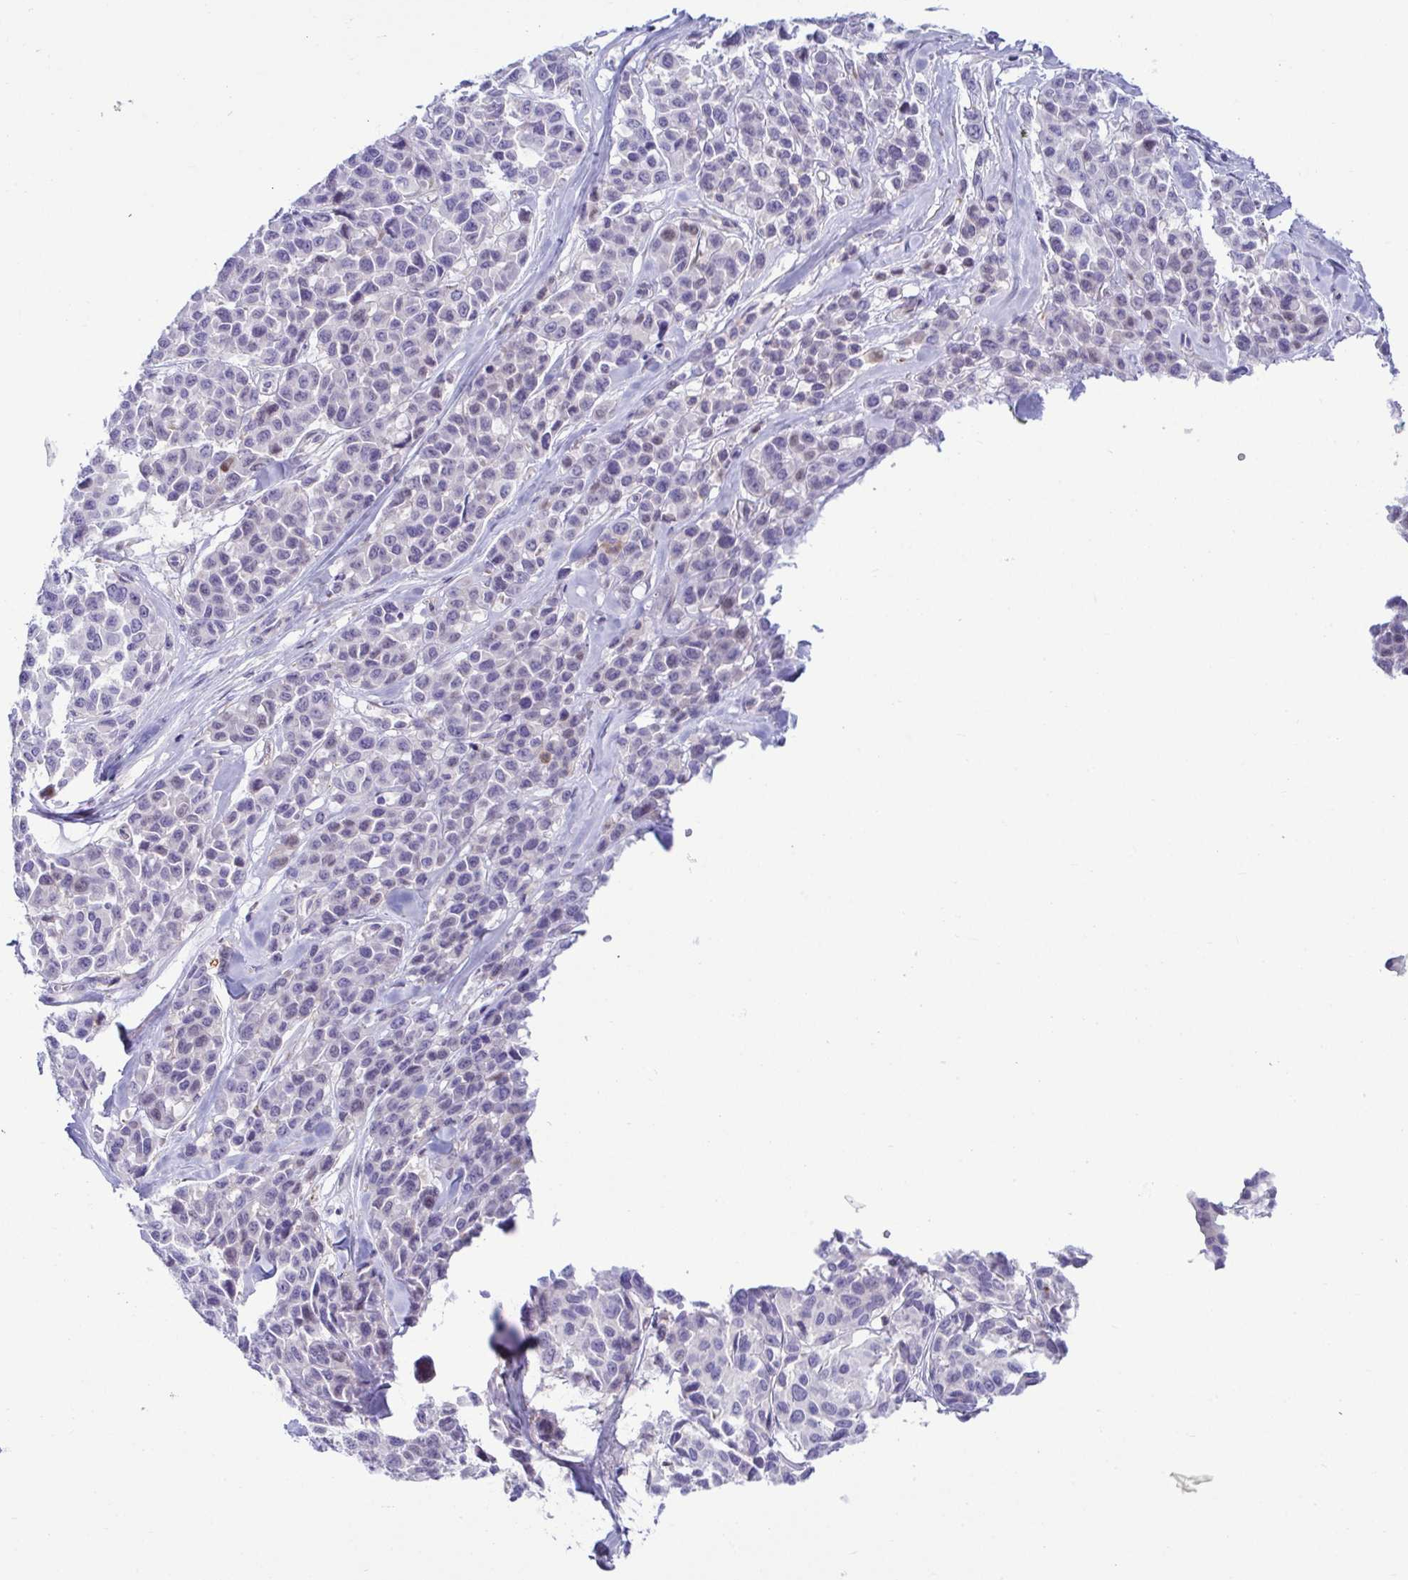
{"staining": {"intensity": "negative", "quantity": "none", "location": "none"}, "tissue": "melanoma", "cell_type": "Tumor cells", "image_type": "cancer", "snomed": [{"axis": "morphology", "description": "Malignant melanoma, NOS"}, {"axis": "topography", "description": "Skin"}], "caption": "Immunohistochemistry (IHC) histopathology image of human malignant melanoma stained for a protein (brown), which shows no expression in tumor cells.", "gene": "TFPI2", "patient": {"sex": "female", "age": 66}}